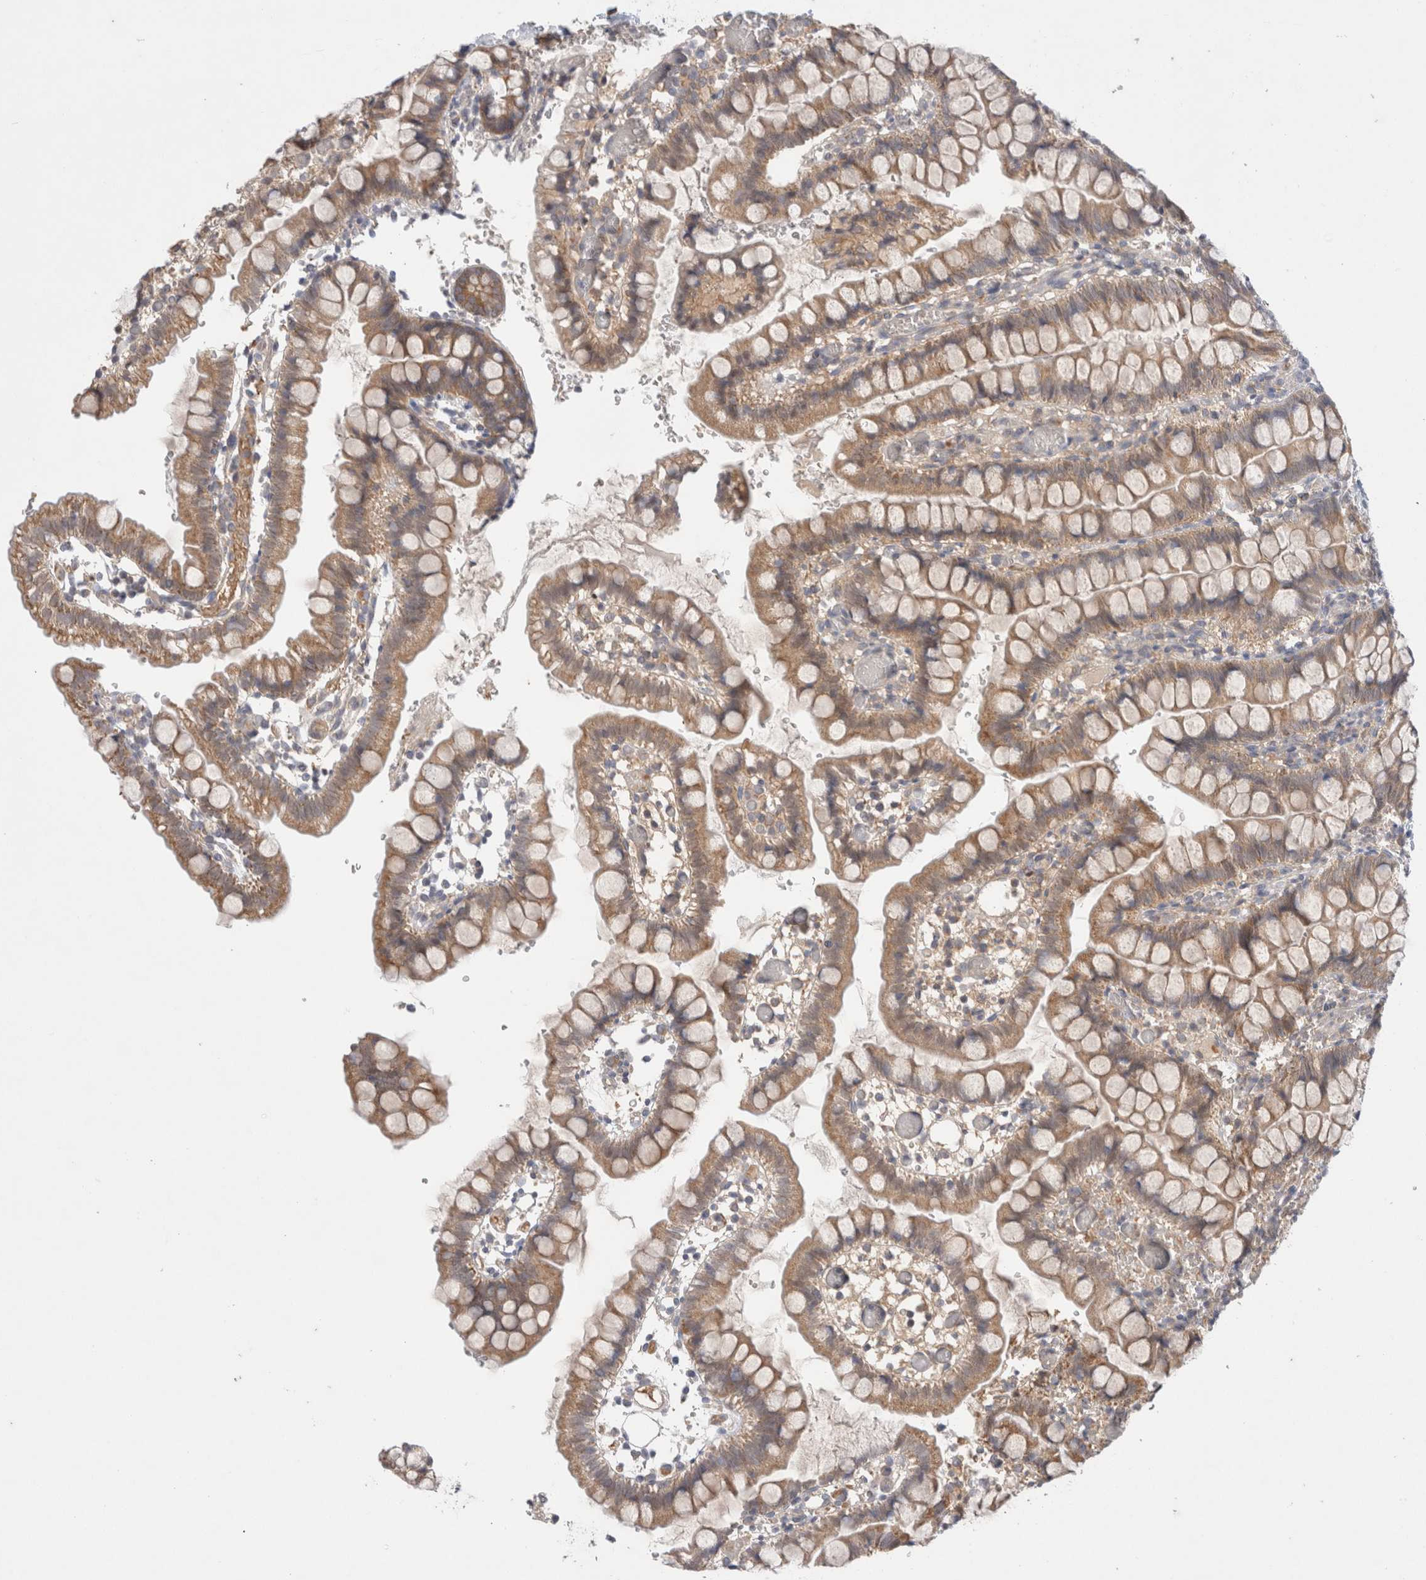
{"staining": {"intensity": "moderate", "quantity": ">75%", "location": "cytoplasmic/membranous"}, "tissue": "small intestine", "cell_type": "Glandular cells", "image_type": "normal", "snomed": [{"axis": "morphology", "description": "Normal tissue, NOS"}, {"axis": "morphology", "description": "Developmental malformation"}, {"axis": "topography", "description": "Small intestine"}], "caption": "Immunohistochemistry (IHC) image of normal small intestine: human small intestine stained using immunohistochemistry (IHC) reveals medium levels of moderate protein expression localized specifically in the cytoplasmic/membranous of glandular cells, appearing as a cytoplasmic/membranous brown color.", "gene": "NDOR1", "patient": {"sex": "male"}}